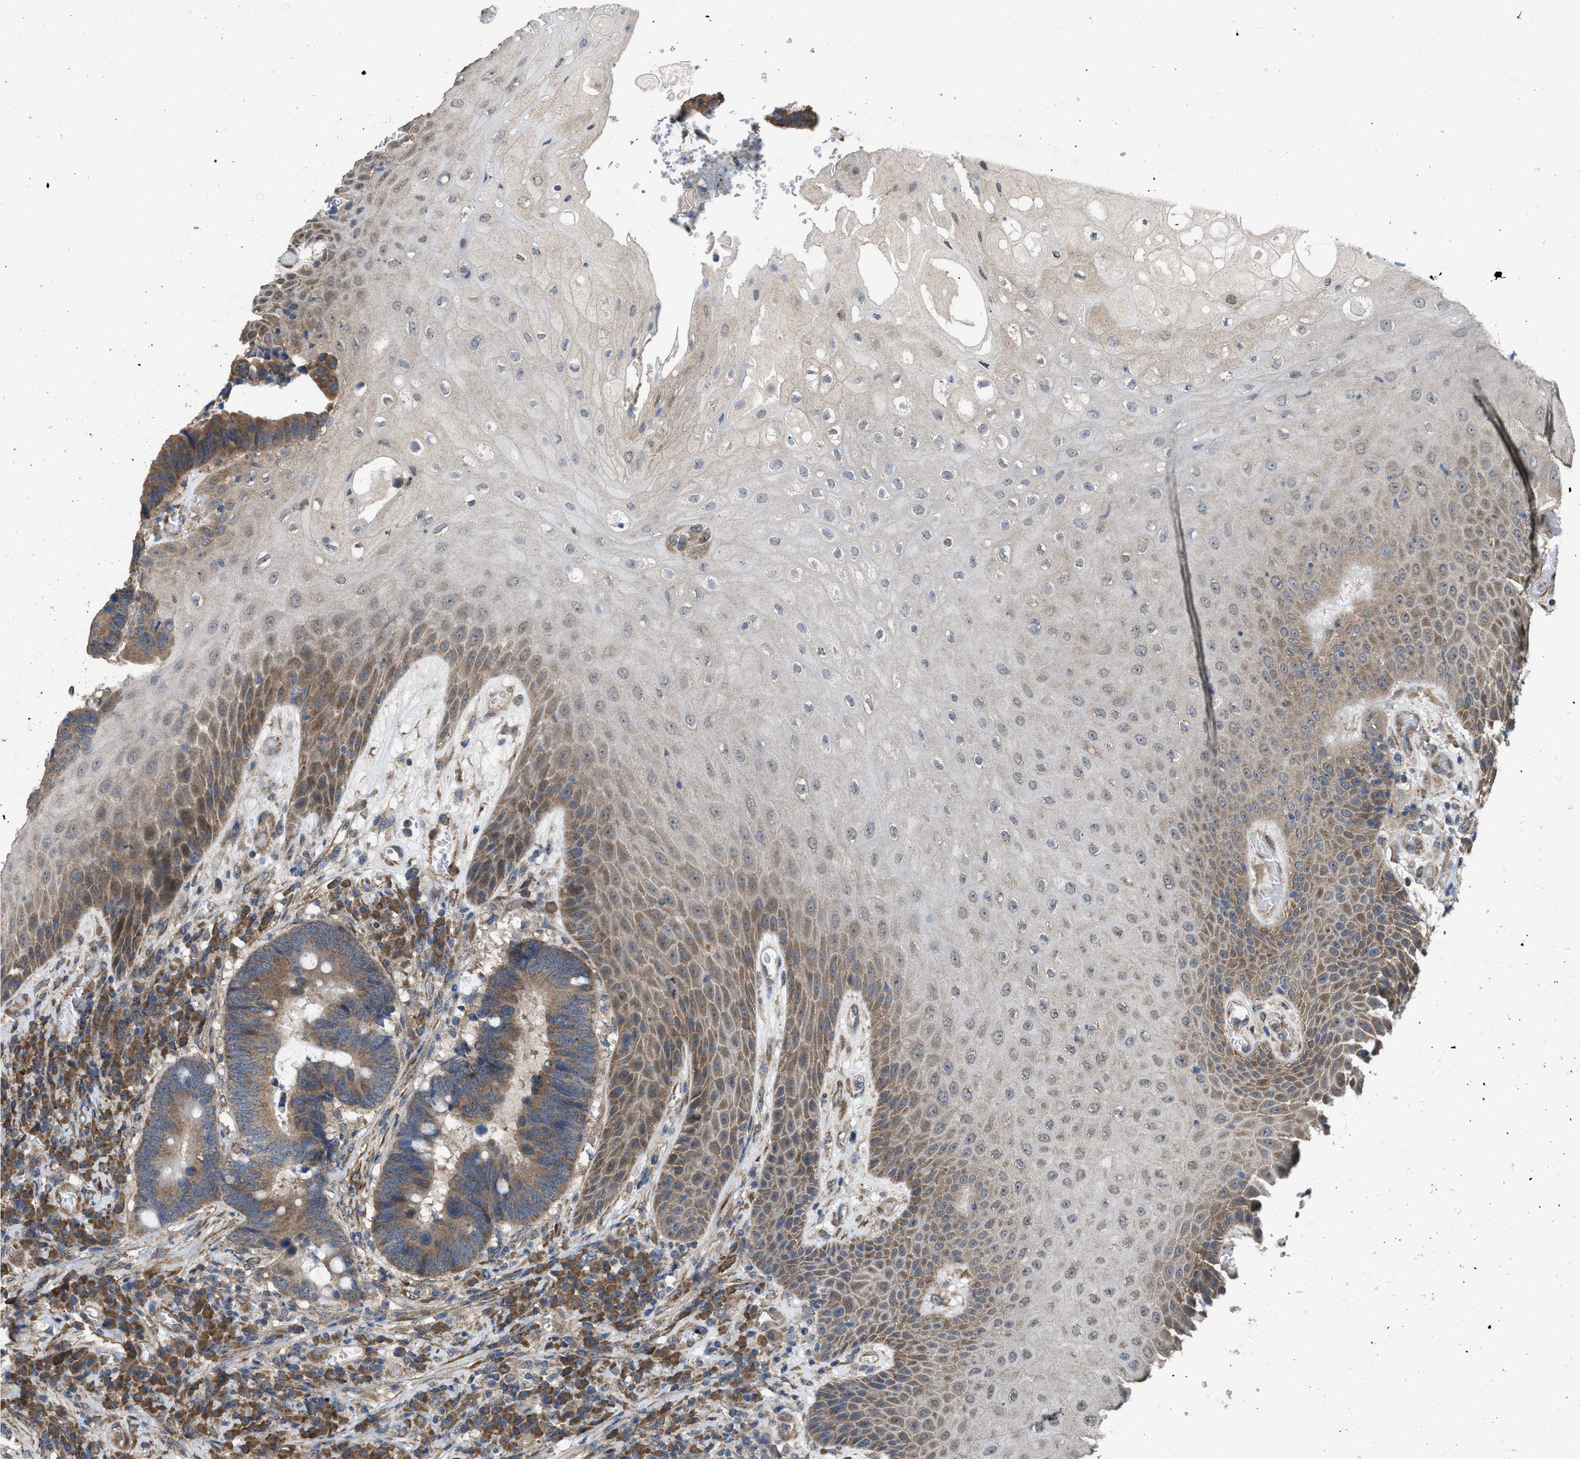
{"staining": {"intensity": "moderate", "quantity": ">75%", "location": "cytoplasmic/membranous"}, "tissue": "colorectal cancer", "cell_type": "Tumor cells", "image_type": "cancer", "snomed": [{"axis": "morphology", "description": "Adenocarcinoma, NOS"}, {"axis": "topography", "description": "Rectum"}, {"axis": "topography", "description": "Anal"}], "caption": "The histopathology image displays immunohistochemical staining of colorectal cancer. There is moderate cytoplasmic/membranous expression is appreciated in about >75% of tumor cells. (DAB = brown stain, brightfield microscopy at high magnification).", "gene": "ARL6", "patient": {"sex": "female", "age": 89}}